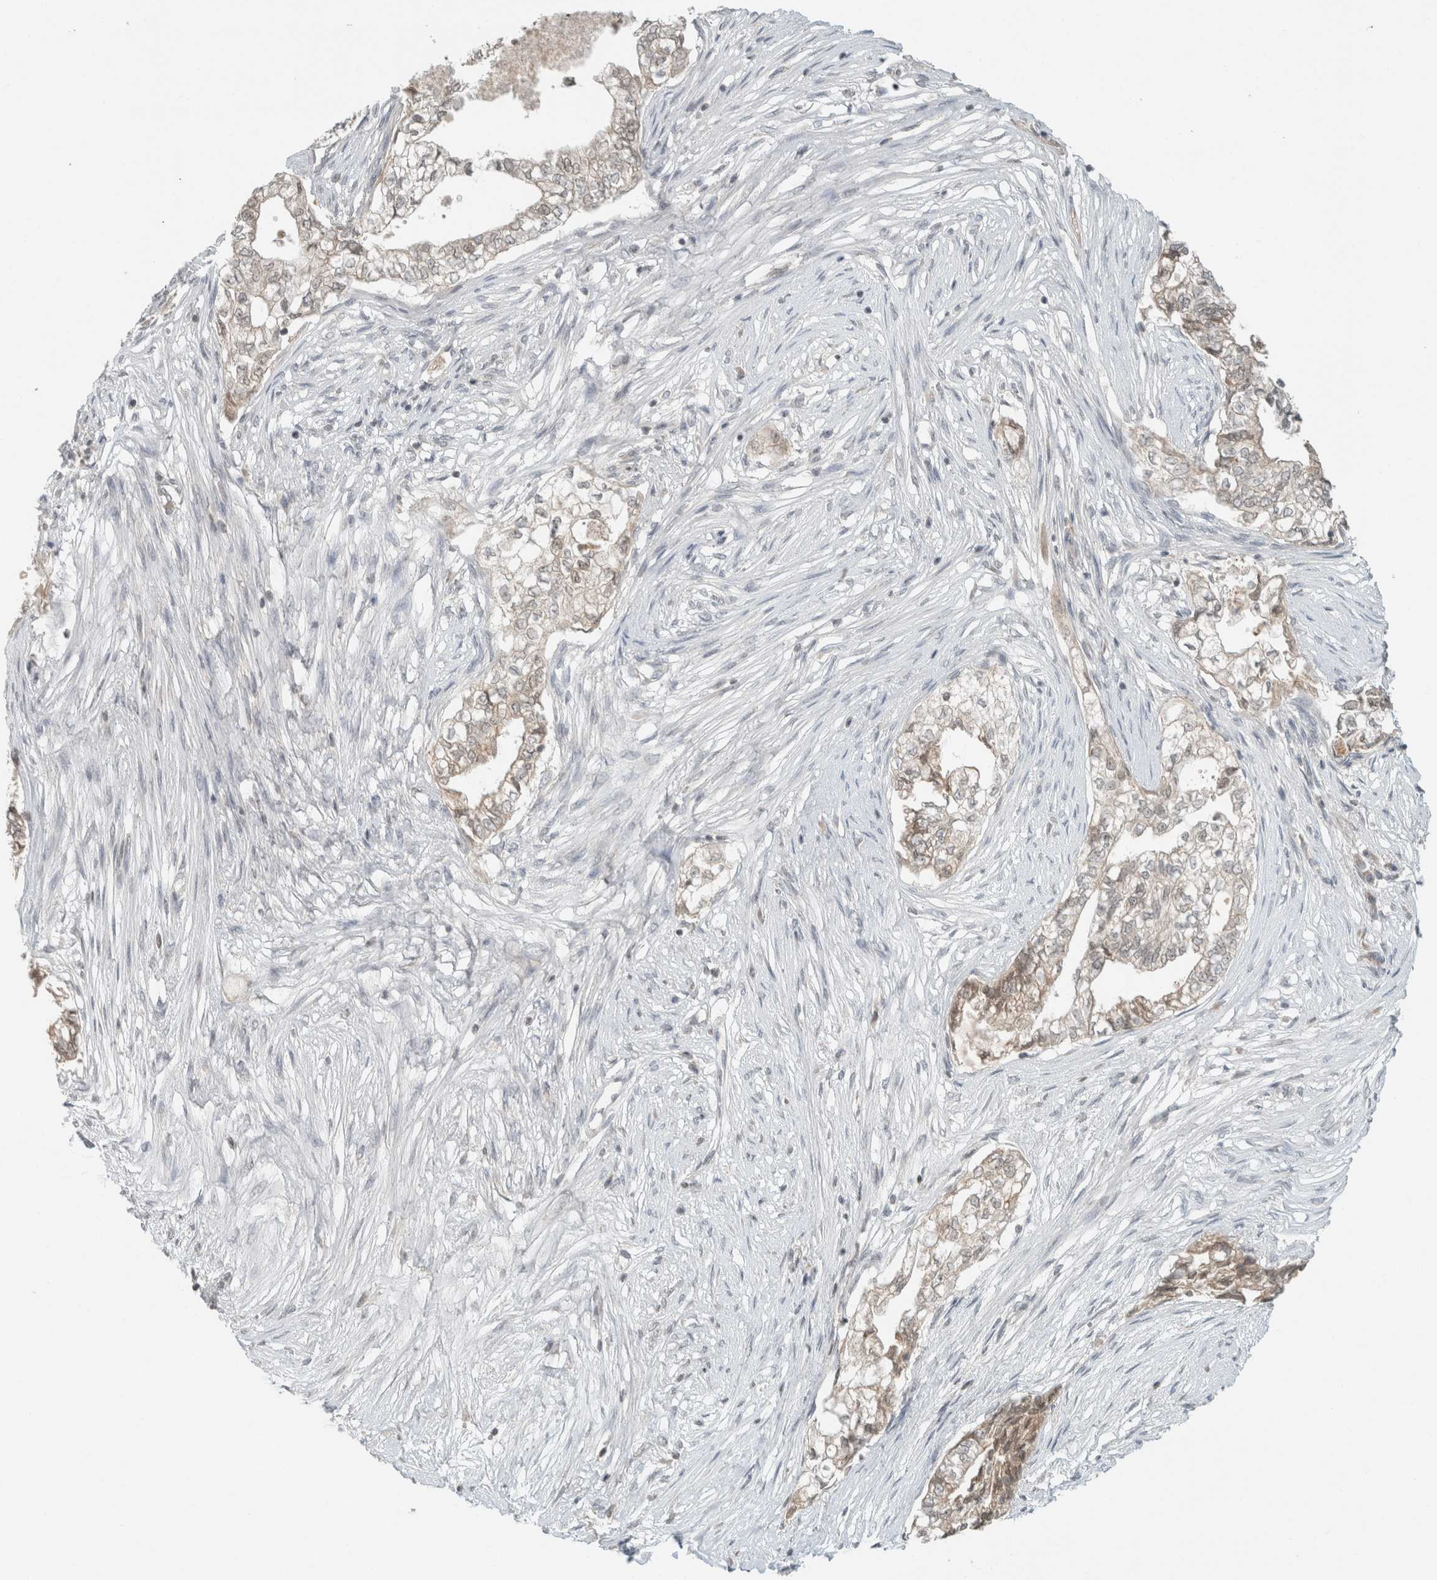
{"staining": {"intensity": "weak", "quantity": "<25%", "location": "cytoplasmic/membranous"}, "tissue": "pancreatic cancer", "cell_type": "Tumor cells", "image_type": "cancer", "snomed": [{"axis": "morphology", "description": "Adenocarcinoma, NOS"}, {"axis": "topography", "description": "Pancreas"}], "caption": "Micrograph shows no significant protein positivity in tumor cells of pancreatic adenocarcinoma.", "gene": "TRIT1", "patient": {"sex": "male", "age": 72}}